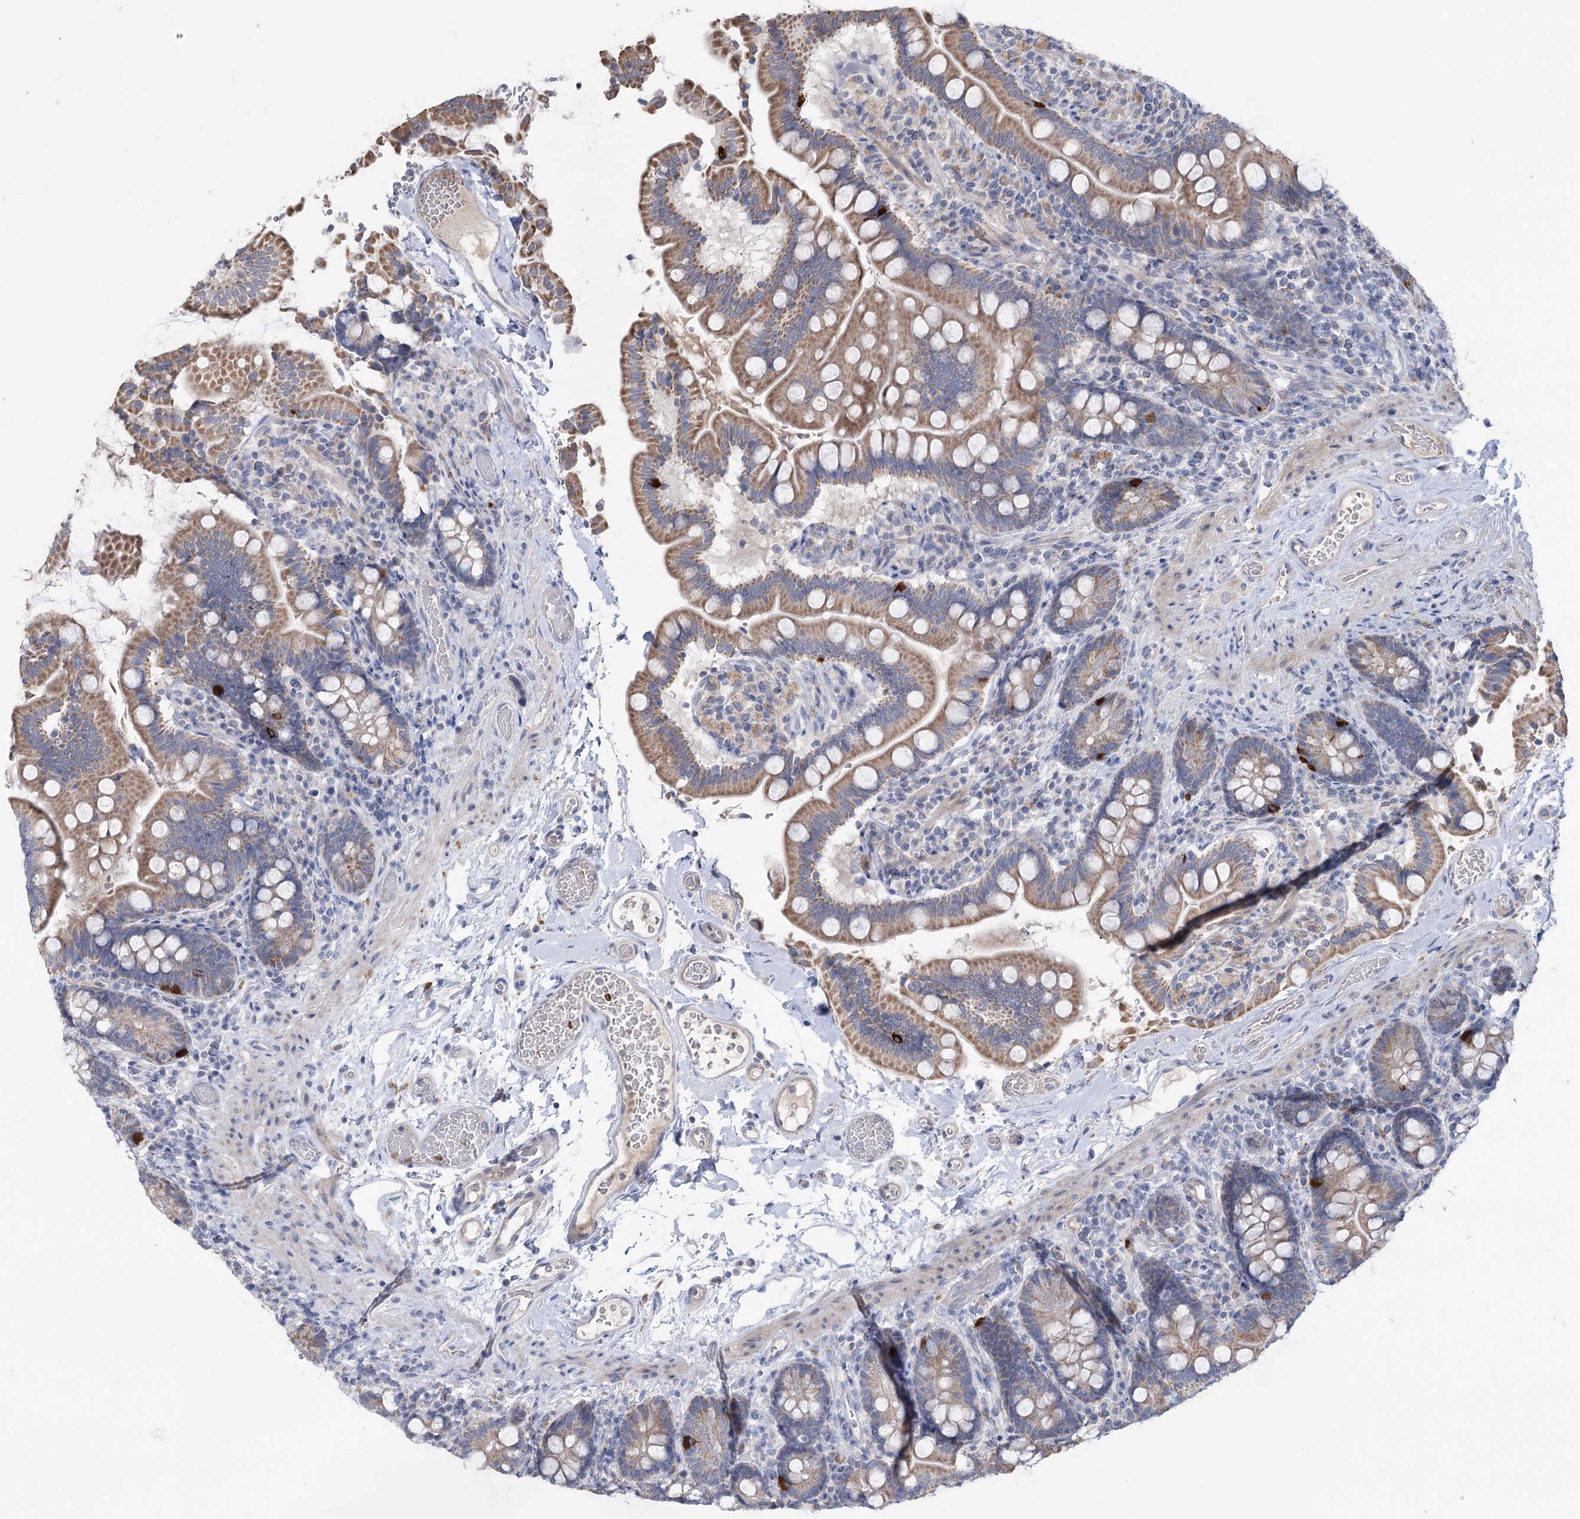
{"staining": {"intensity": "moderate", "quantity": ">75%", "location": "cytoplasmic/membranous"}, "tissue": "small intestine", "cell_type": "Glandular cells", "image_type": "normal", "snomed": [{"axis": "morphology", "description": "Normal tissue, NOS"}, {"axis": "topography", "description": "Small intestine"}], "caption": "About >75% of glandular cells in unremarkable human small intestine display moderate cytoplasmic/membranous protein positivity as visualized by brown immunohistochemical staining.", "gene": "MTCH2", "patient": {"sex": "female", "age": 64}}